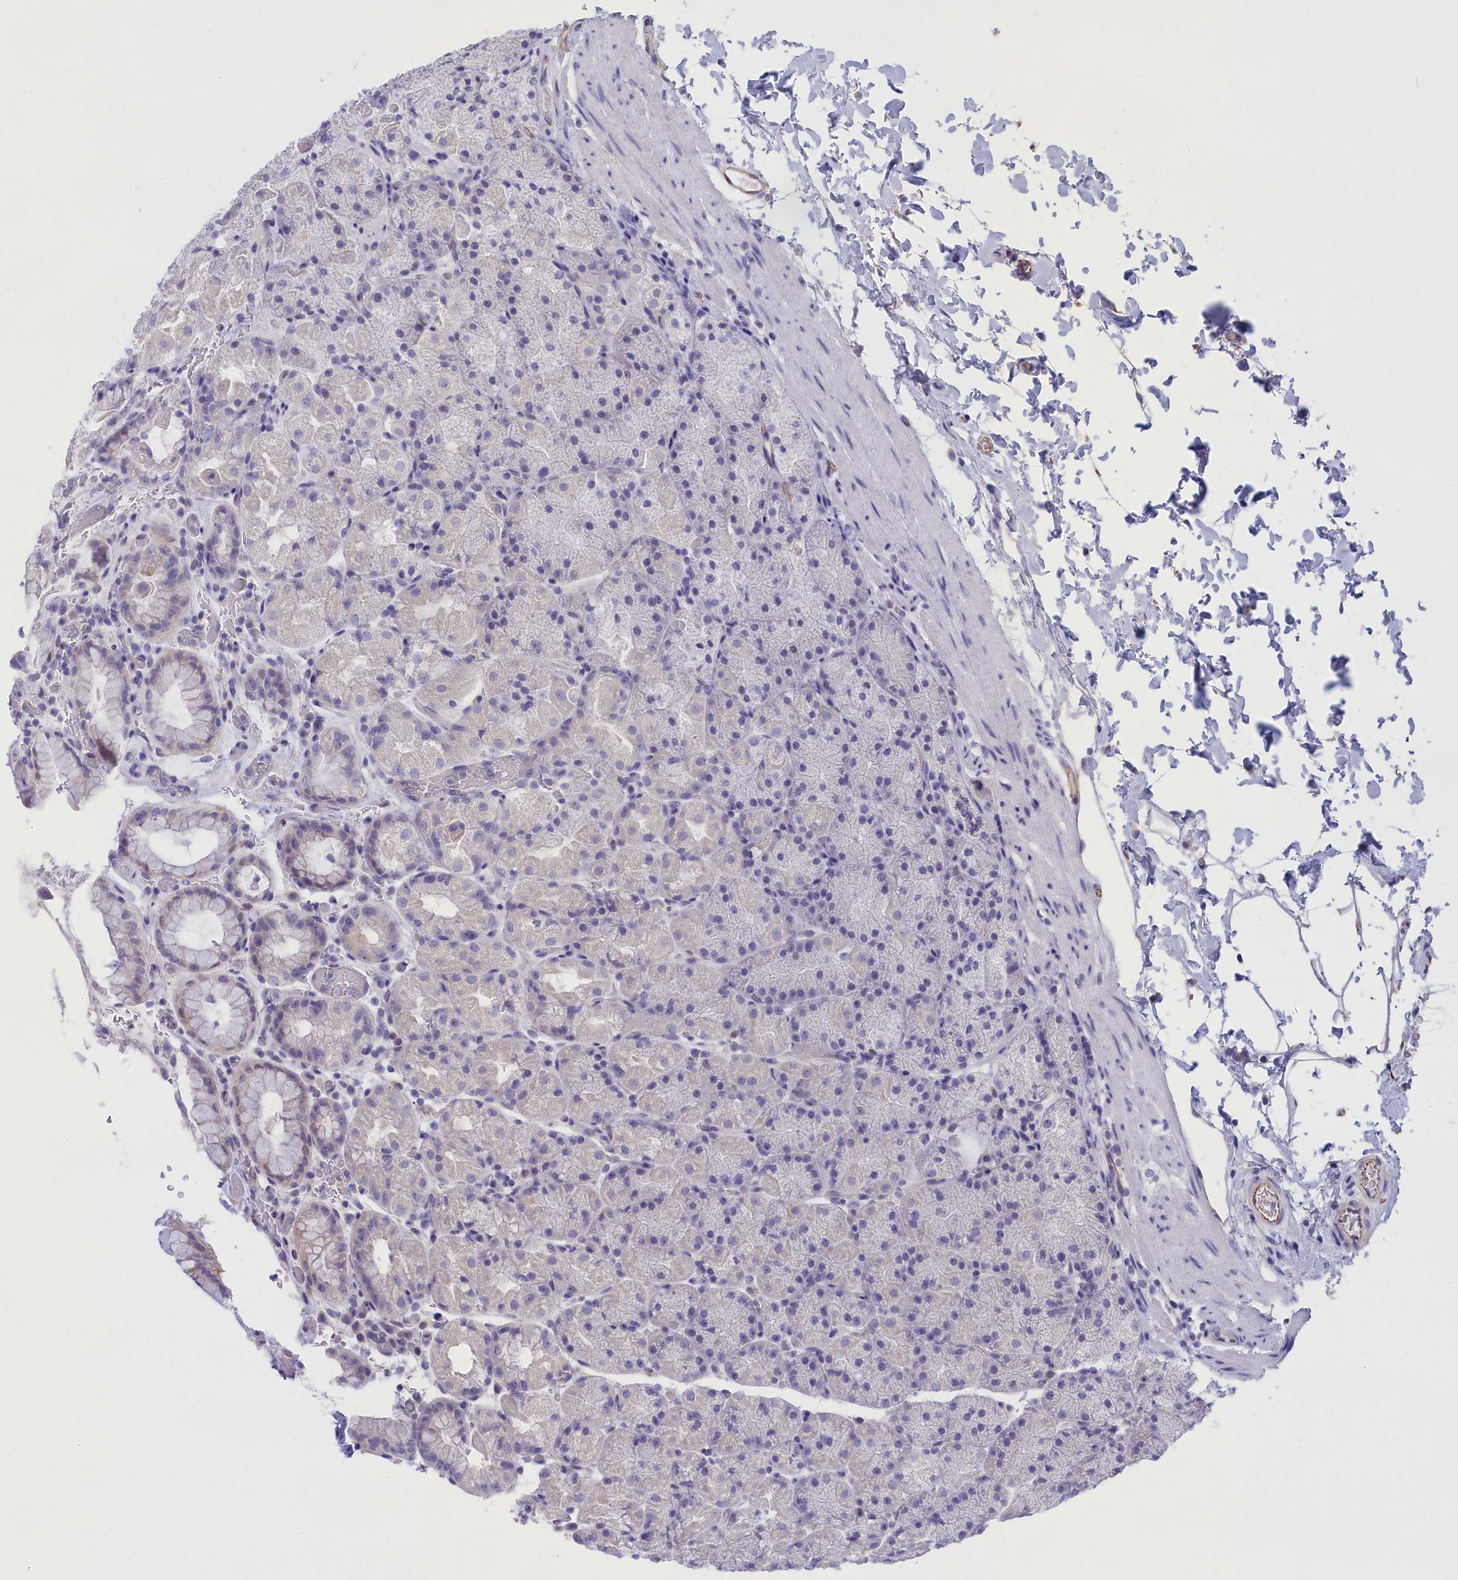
{"staining": {"intensity": "weak", "quantity": "<25%", "location": "cytoplasmic/membranous"}, "tissue": "stomach", "cell_type": "Glandular cells", "image_type": "normal", "snomed": [{"axis": "morphology", "description": "Normal tissue, NOS"}, {"axis": "topography", "description": "Stomach, upper"}, {"axis": "topography", "description": "Stomach, lower"}], "caption": "Benign stomach was stained to show a protein in brown. There is no significant staining in glandular cells.", "gene": "TACSTD2", "patient": {"sex": "male", "age": 67}}